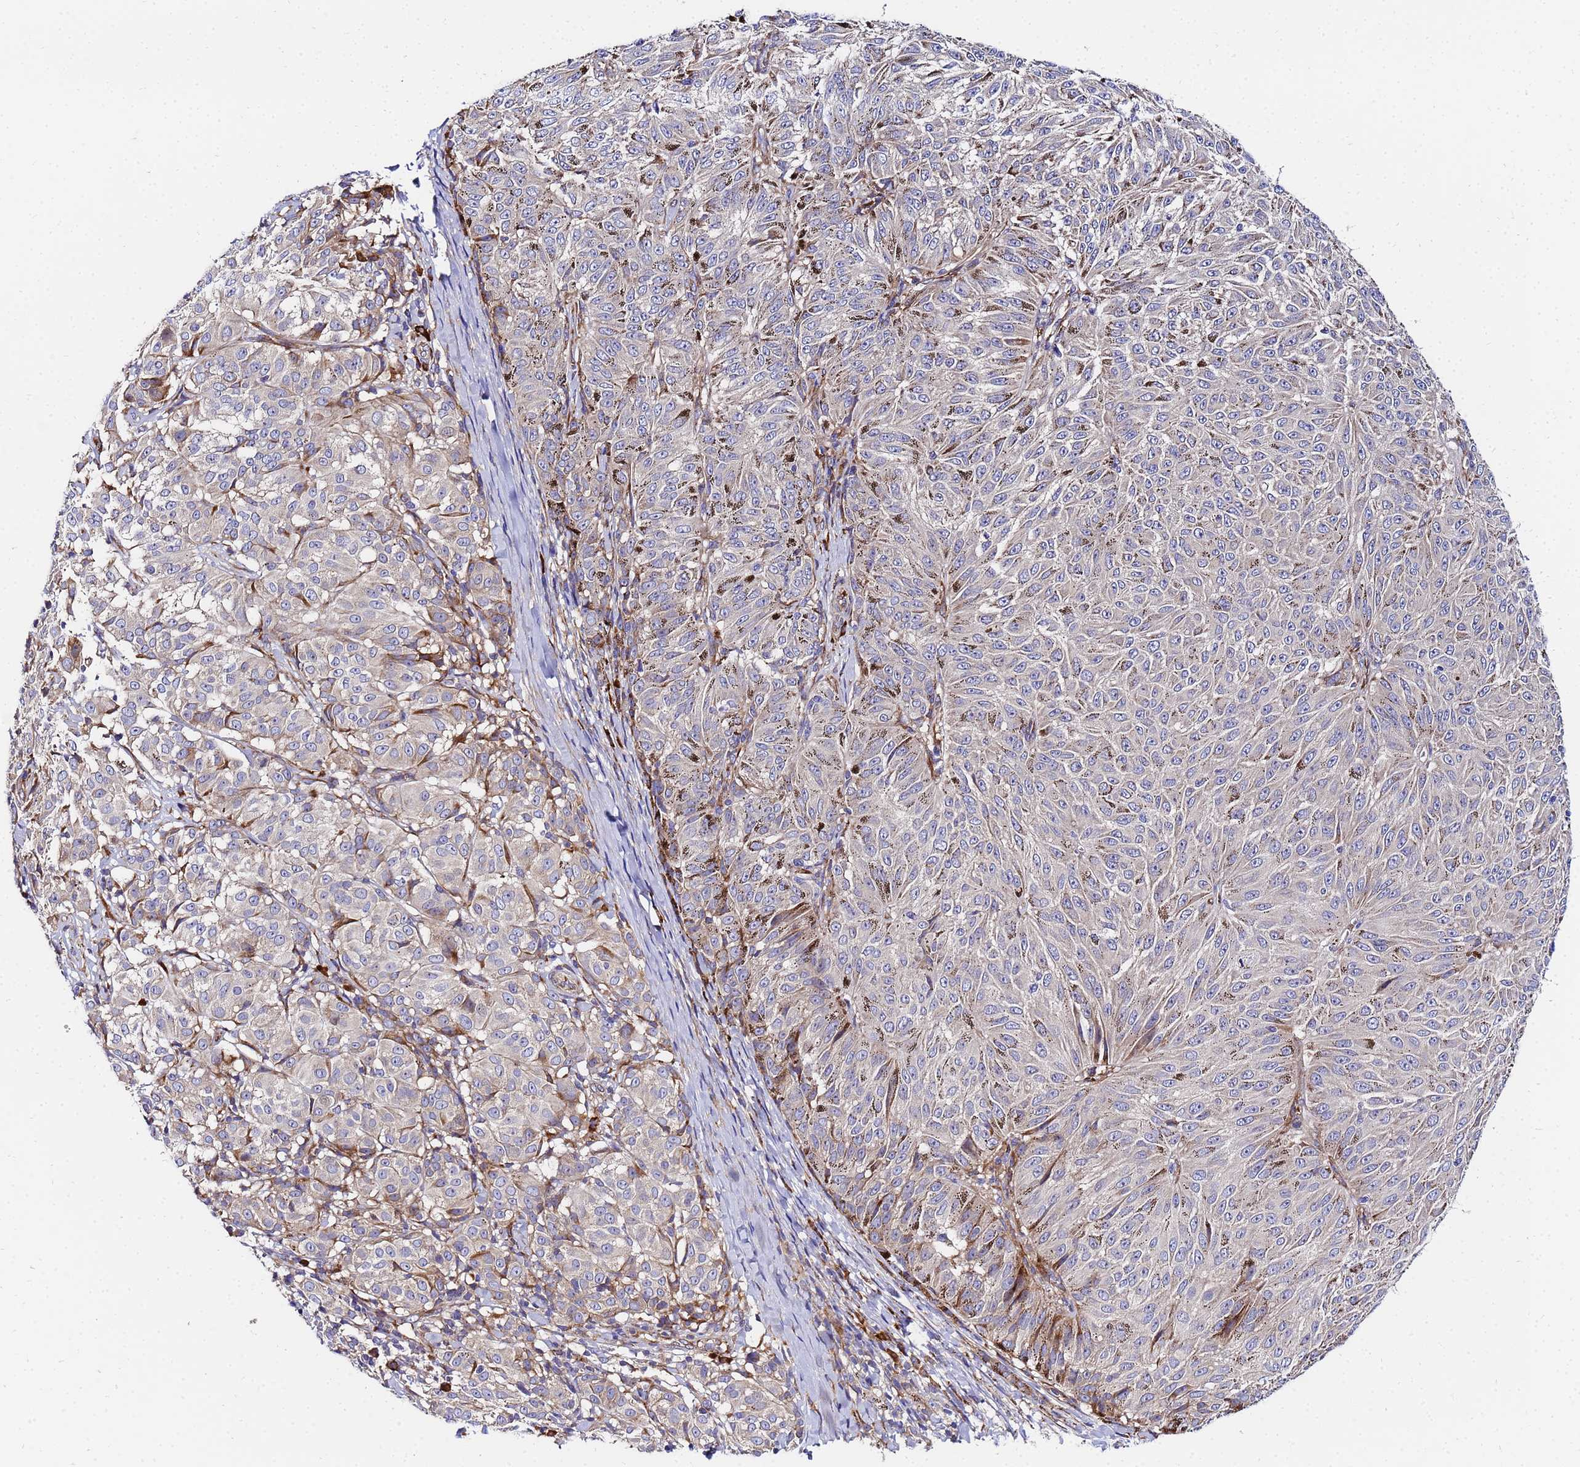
{"staining": {"intensity": "negative", "quantity": "none", "location": "none"}, "tissue": "melanoma", "cell_type": "Tumor cells", "image_type": "cancer", "snomed": [{"axis": "morphology", "description": "Malignant melanoma, NOS"}, {"axis": "topography", "description": "Skin"}], "caption": "A high-resolution micrograph shows immunohistochemistry (IHC) staining of malignant melanoma, which demonstrates no significant positivity in tumor cells.", "gene": "POM121", "patient": {"sex": "female", "age": 72}}